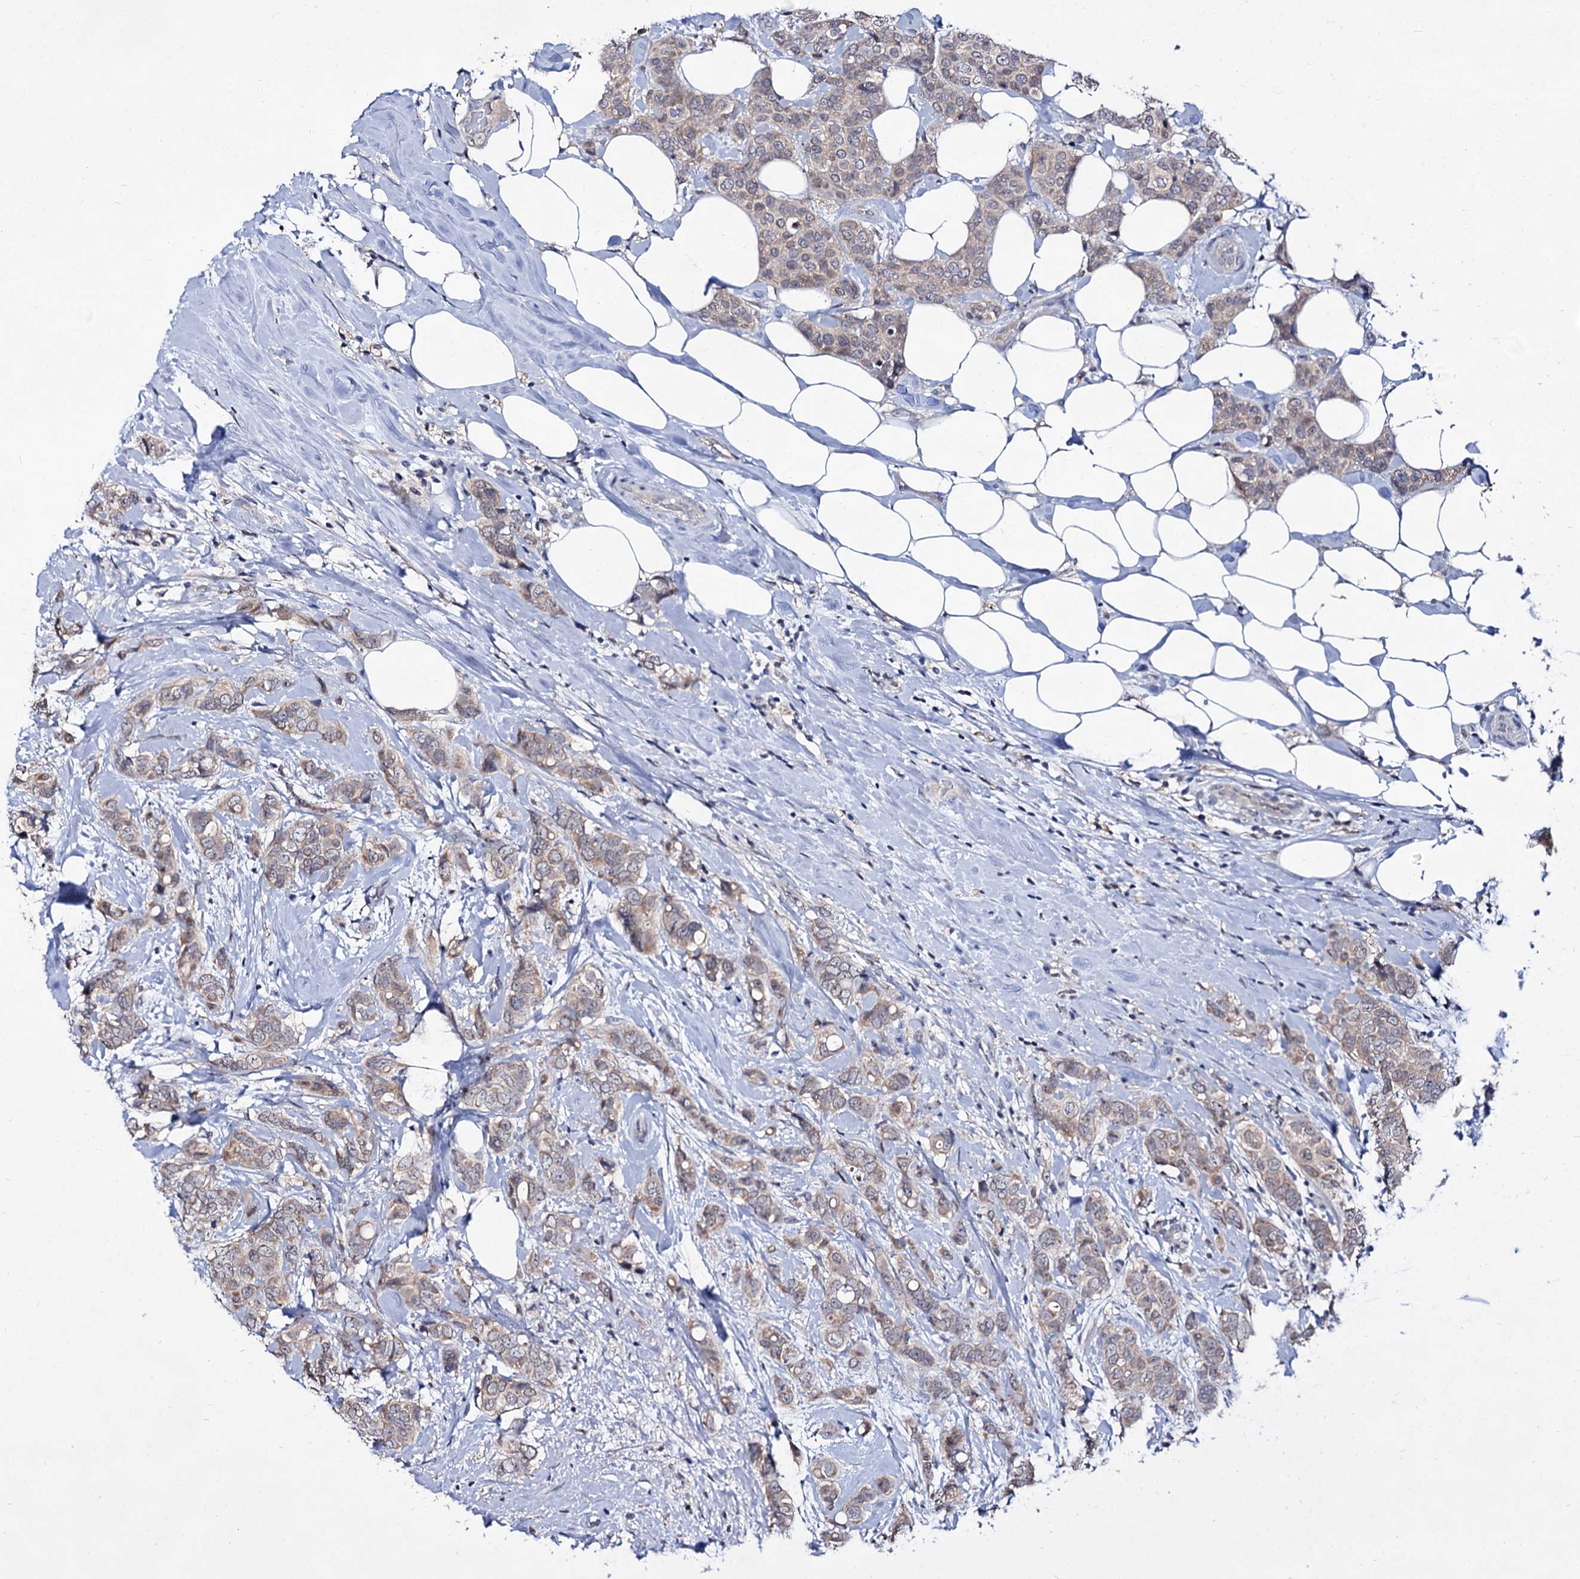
{"staining": {"intensity": "weak", "quantity": "25%-75%", "location": "cytoplasmic/membranous"}, "tissue": "breast cancer", "cell_type": "Tumor cells", "image_type": "cancer", "snomed": [{"axis": "morphology", "description": "Lobular carcinoma"}, {"axis": "topography", "description": "Breast"}], "caption": "A micrograph showing weak cytoplasmic/membranous staining in about 25%-75% of tumor cells in breast lobular carcinoma, as visualized by brown immunohistochemical staining.", "gene": "ACTR6", "patient": {"sex": "female", "age": 51}}